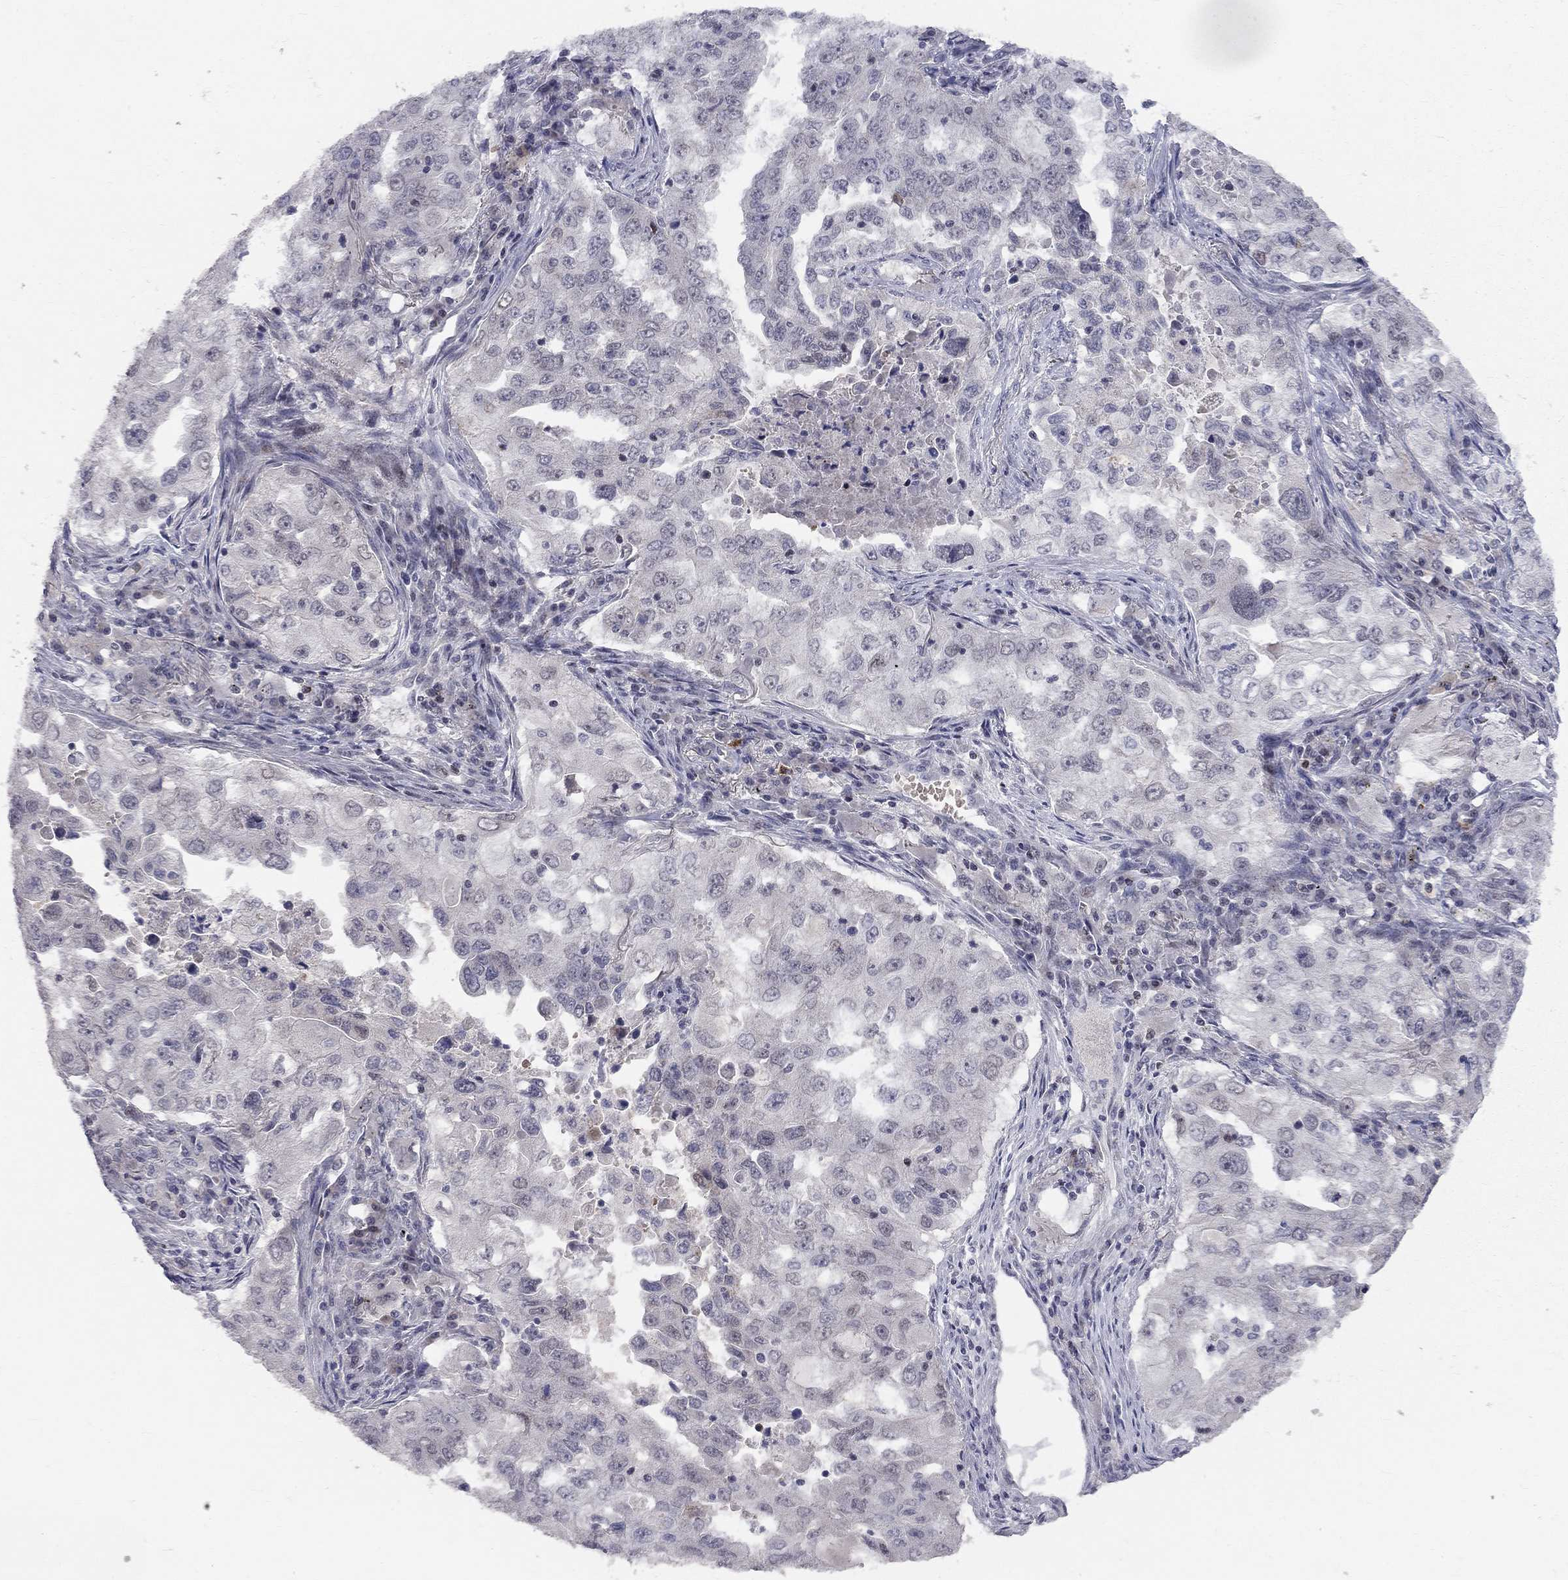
{"staining": {"intensity": "negative", "quantity": "none", "location": "none"}, "tissue": "lung cancer", "cell_type": "Tumor cells", "image_type": "cancer", "snomed": [{"axis": "morphology", "description": "Adenocarcinoma, NOS"}, {"axis": "topography", "description": "Lung"}], "caption": "A high-resolution histopathology image shows IHC staining of lung adenocarcinoma, which exhibits no significant expression in tumor cells. The staining was performed using DAB to visualize the protein expression in brown, while the nuclei were stained in blue with hematoxylin (Magnification: 20x).", "gene": "HDAC3", "patient": {"sex": "female", "age": 61}}